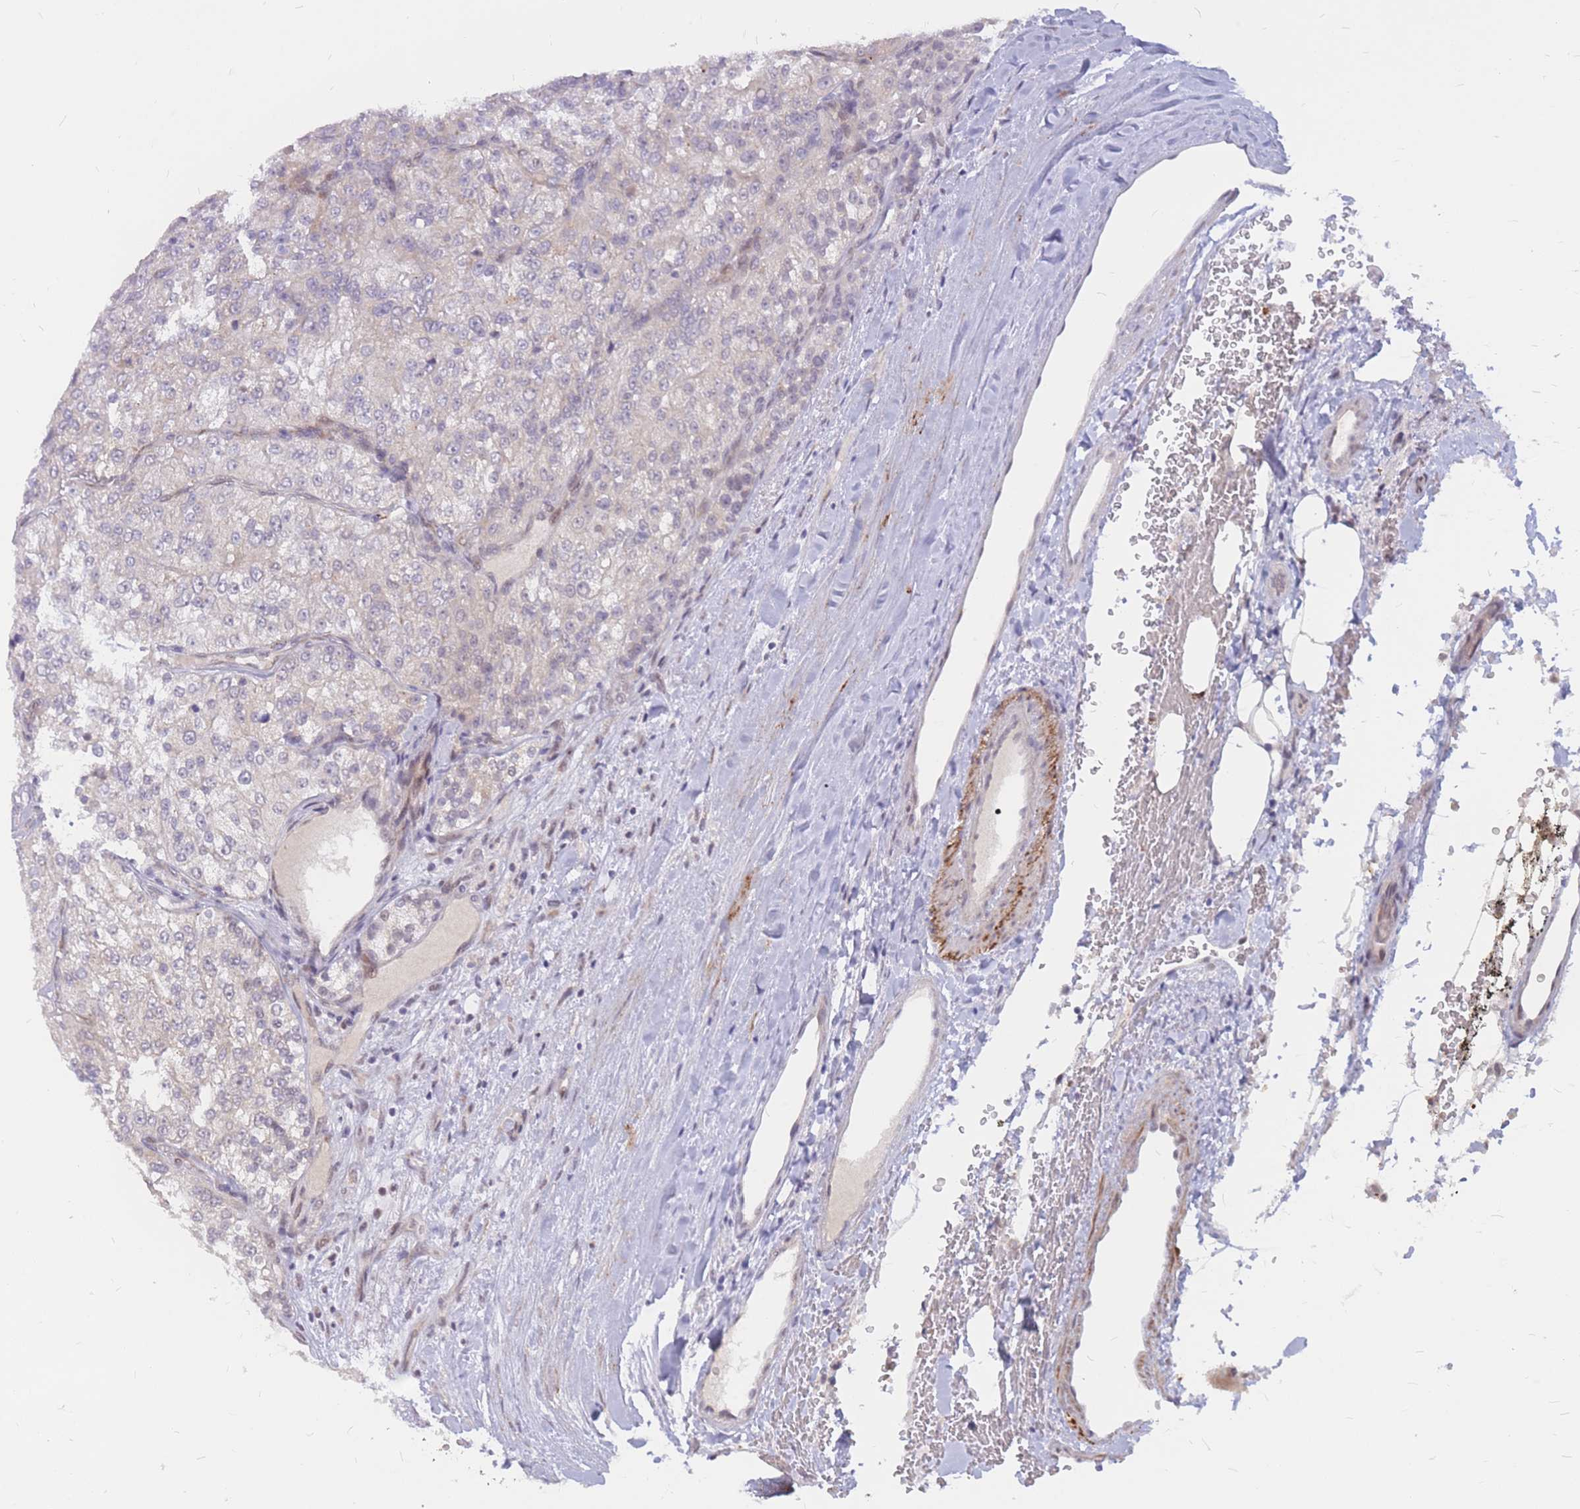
{"staining": {"intensity": "moderate", "quantity": "<25%", "location": "cytoplasmic/membranous"}, "tissue": "renal cancer", "cell_type": "Tumor cells", "image_type": "cancer", "snomed": [{"axis": "morphology", "description": "Adenocarcinoma, NOS"}, {"axis": "topography", "description": "Kidney"}], "caption": "Adenocarcinoma (renal) stained for a protein (brown) displays moderate cytoplasmic/membranous positive positivity in about <25% of tumor cells.", "gene": "ADD2", "patient": {"sex": "female", "age": 63}}